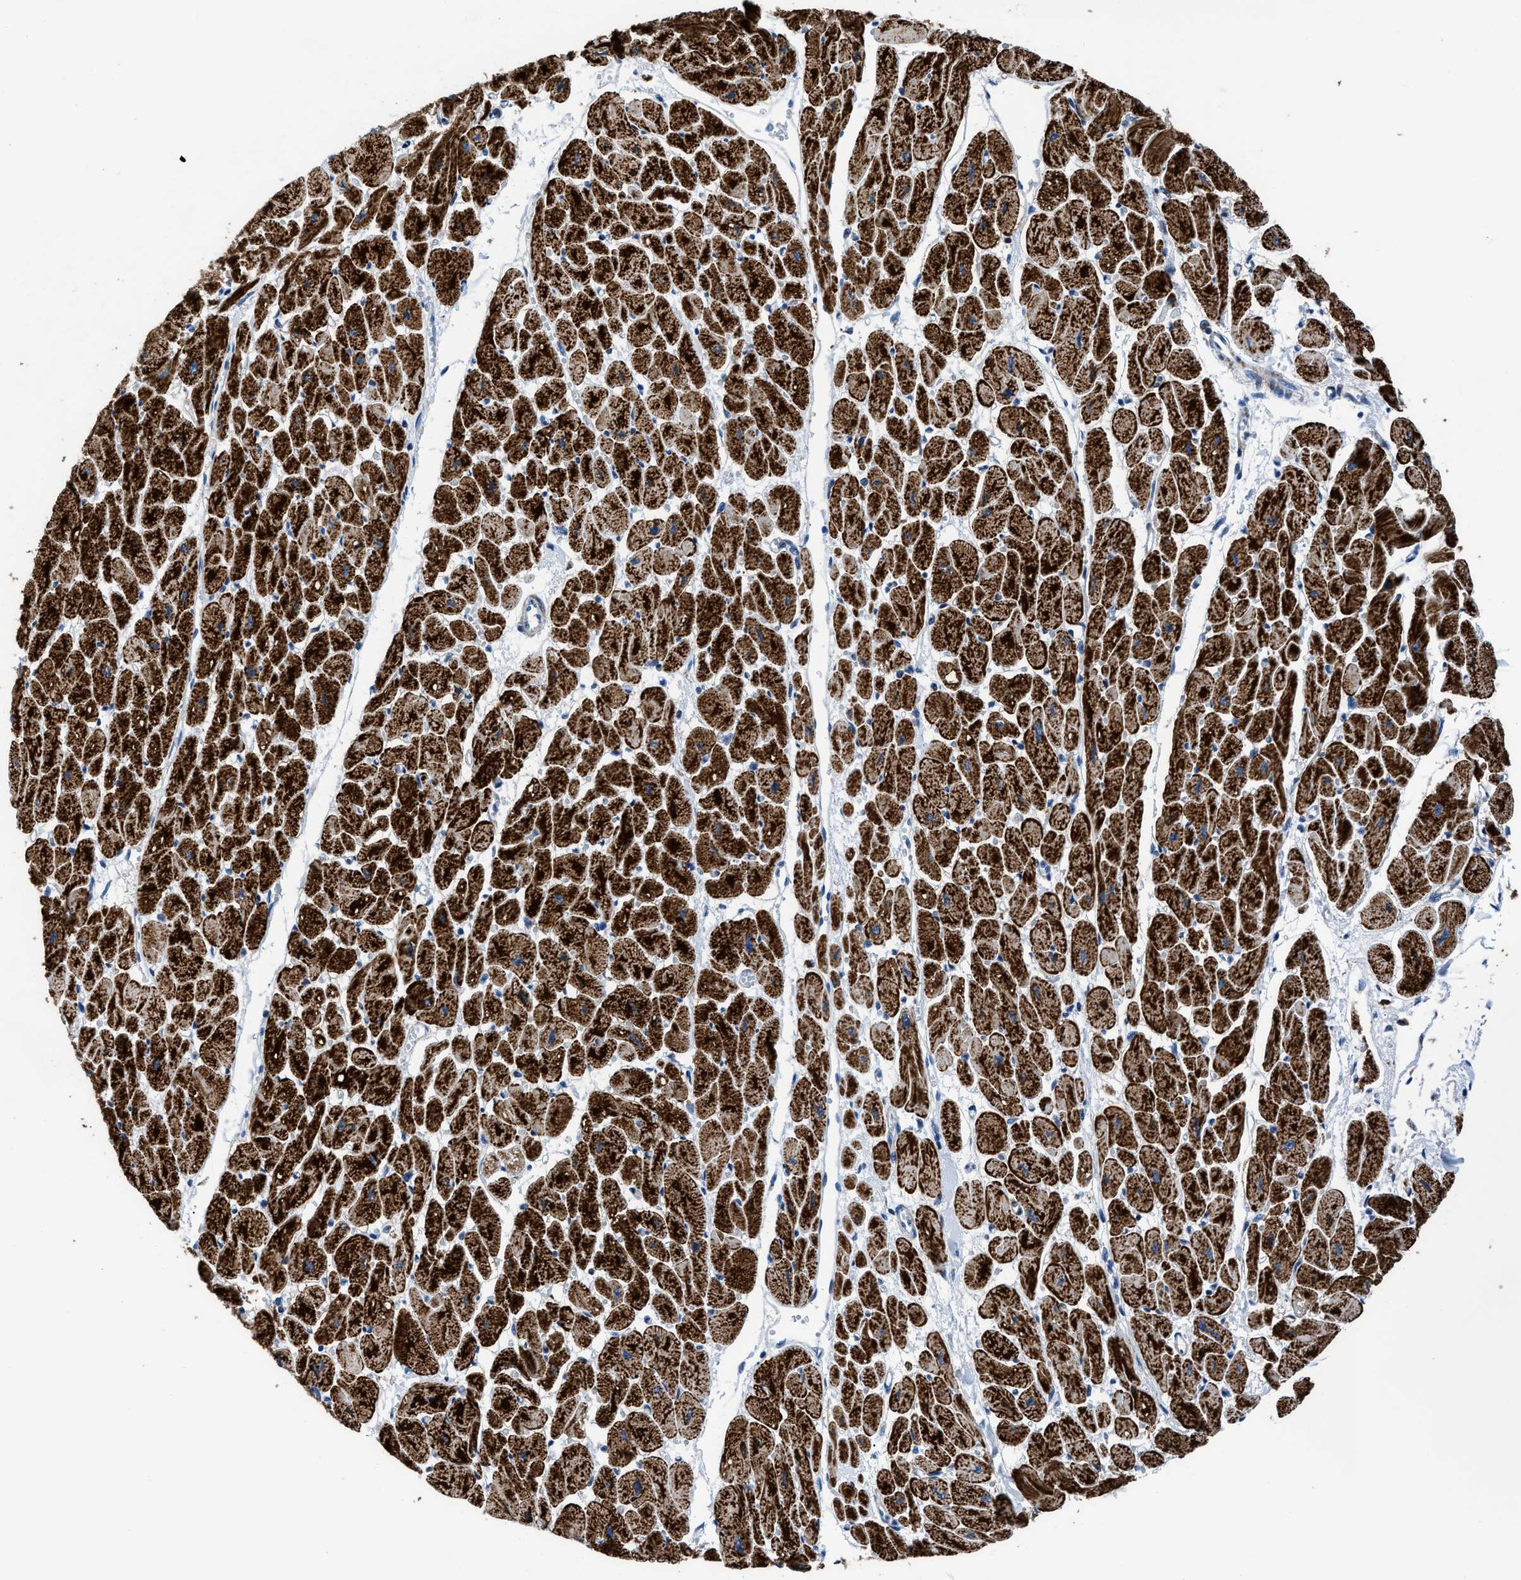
{"staining": {"intensity": "strong", "quantity": ">75%", "location": "cytoplasmic/membranous"}, "tissue": "heart muscle", "cell_type": "Cardiomyocytes", "image_type": "normal", "snomed": [{"axis": "morphology", "description": "Normal tissue, NOS"}, {"axis": "topography", "description": "Heart"}], "caption": "This is an image of immunohistochemistry staining of benign heart muscle, which shows strong expression in the cytoplasmic/membranous of cardiomyocytes.", "gene": "ZDHHC3", "patient": {"sex": "female", "age": 54}}